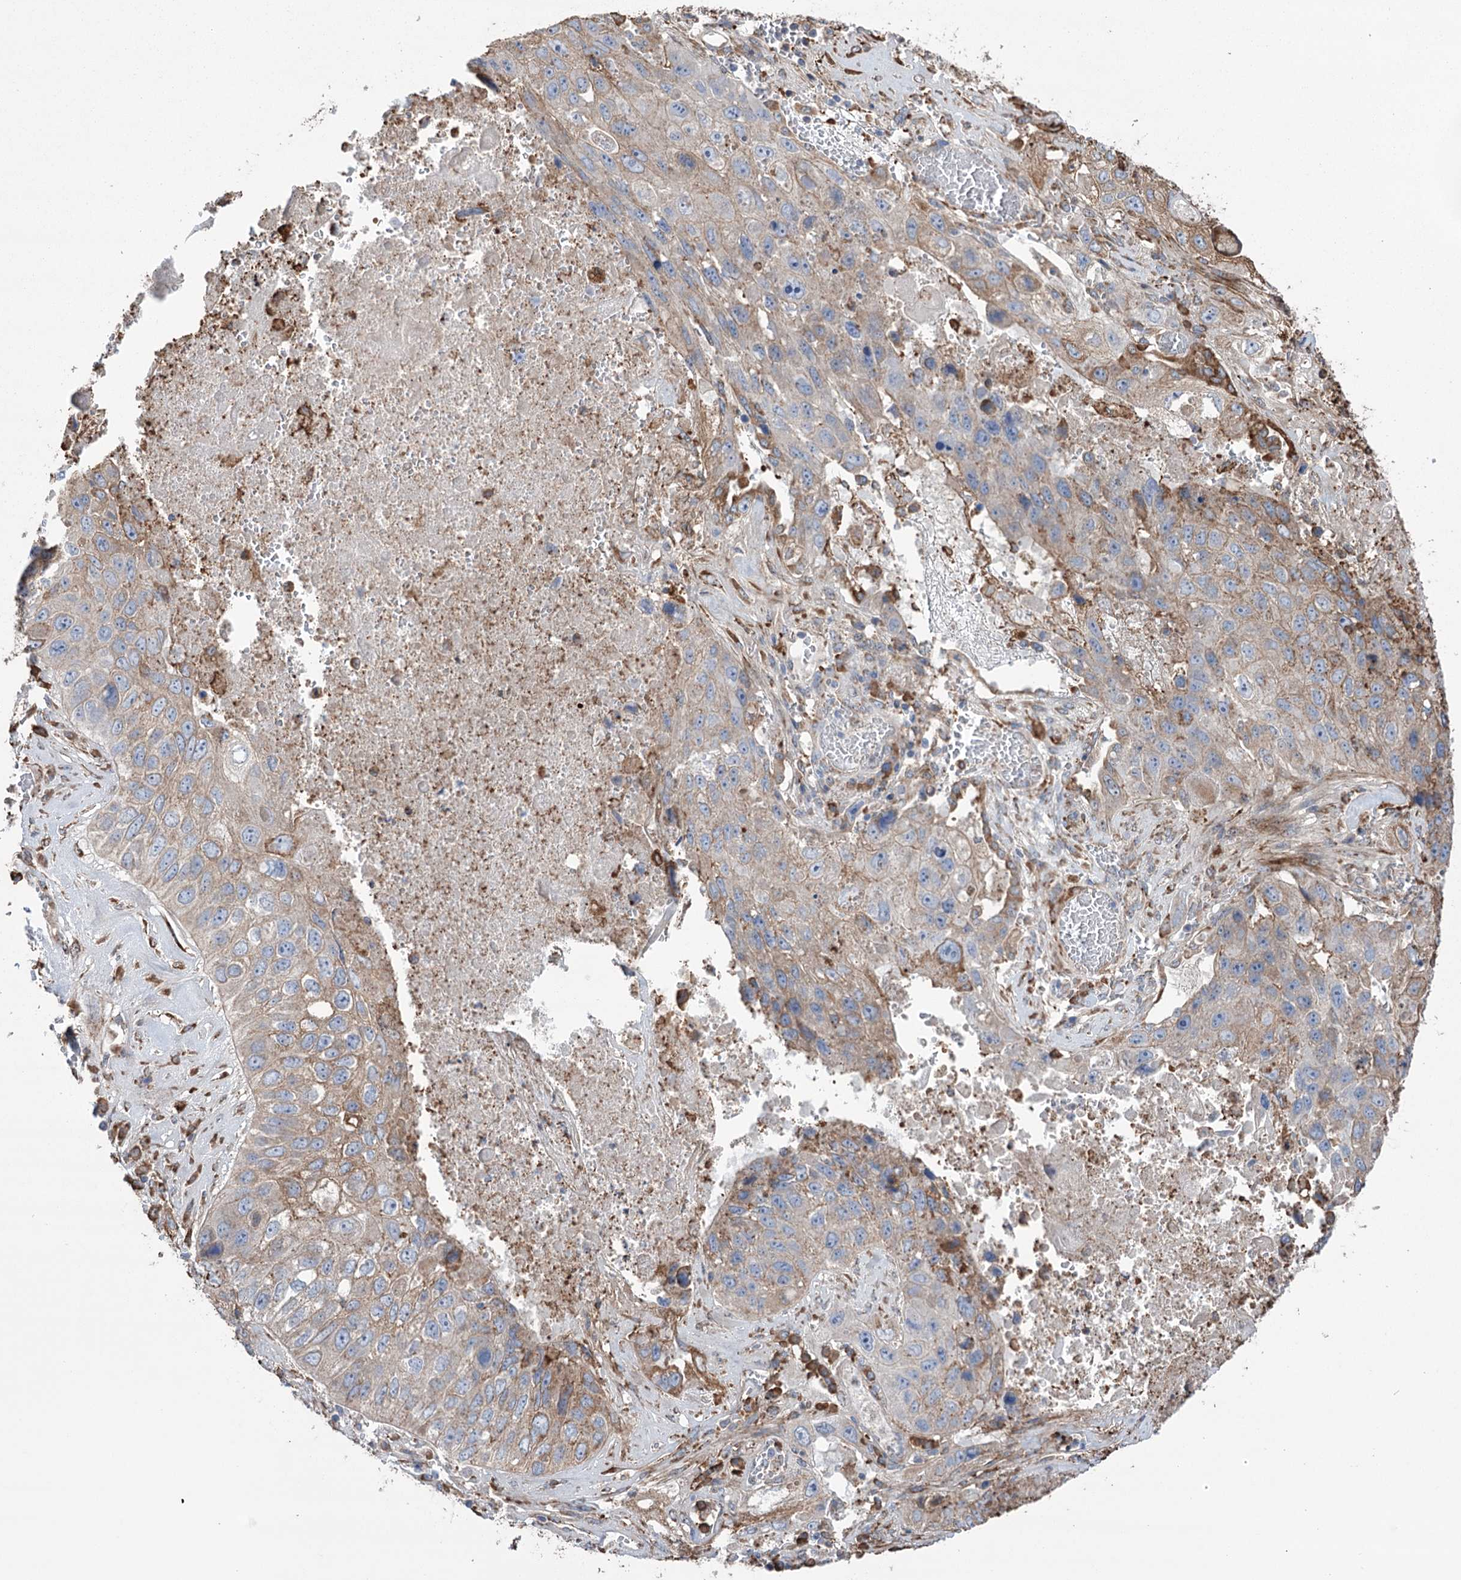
{"staining": {"intensity": "moderate", "quantity": "25%-75%", "location": "cytoplasmic/membranous"}, "tissue": "lung cancer", "cell_type": "Tumor cells", "image_type": "cancer", "snomed": [{"axis": "morphology", "description": "Squamous cell carcinoma, NOS"}, {"axis": "topography", "description": "Lung"}], "caption": "The micrograph demonstrates staining of lung cancer, revealing moderate cytoplasmic/membranous protein positivity (brown color) within tumor cells.", "gene": "TRIM71", "patient": {"sex": "male", "age": 61}}